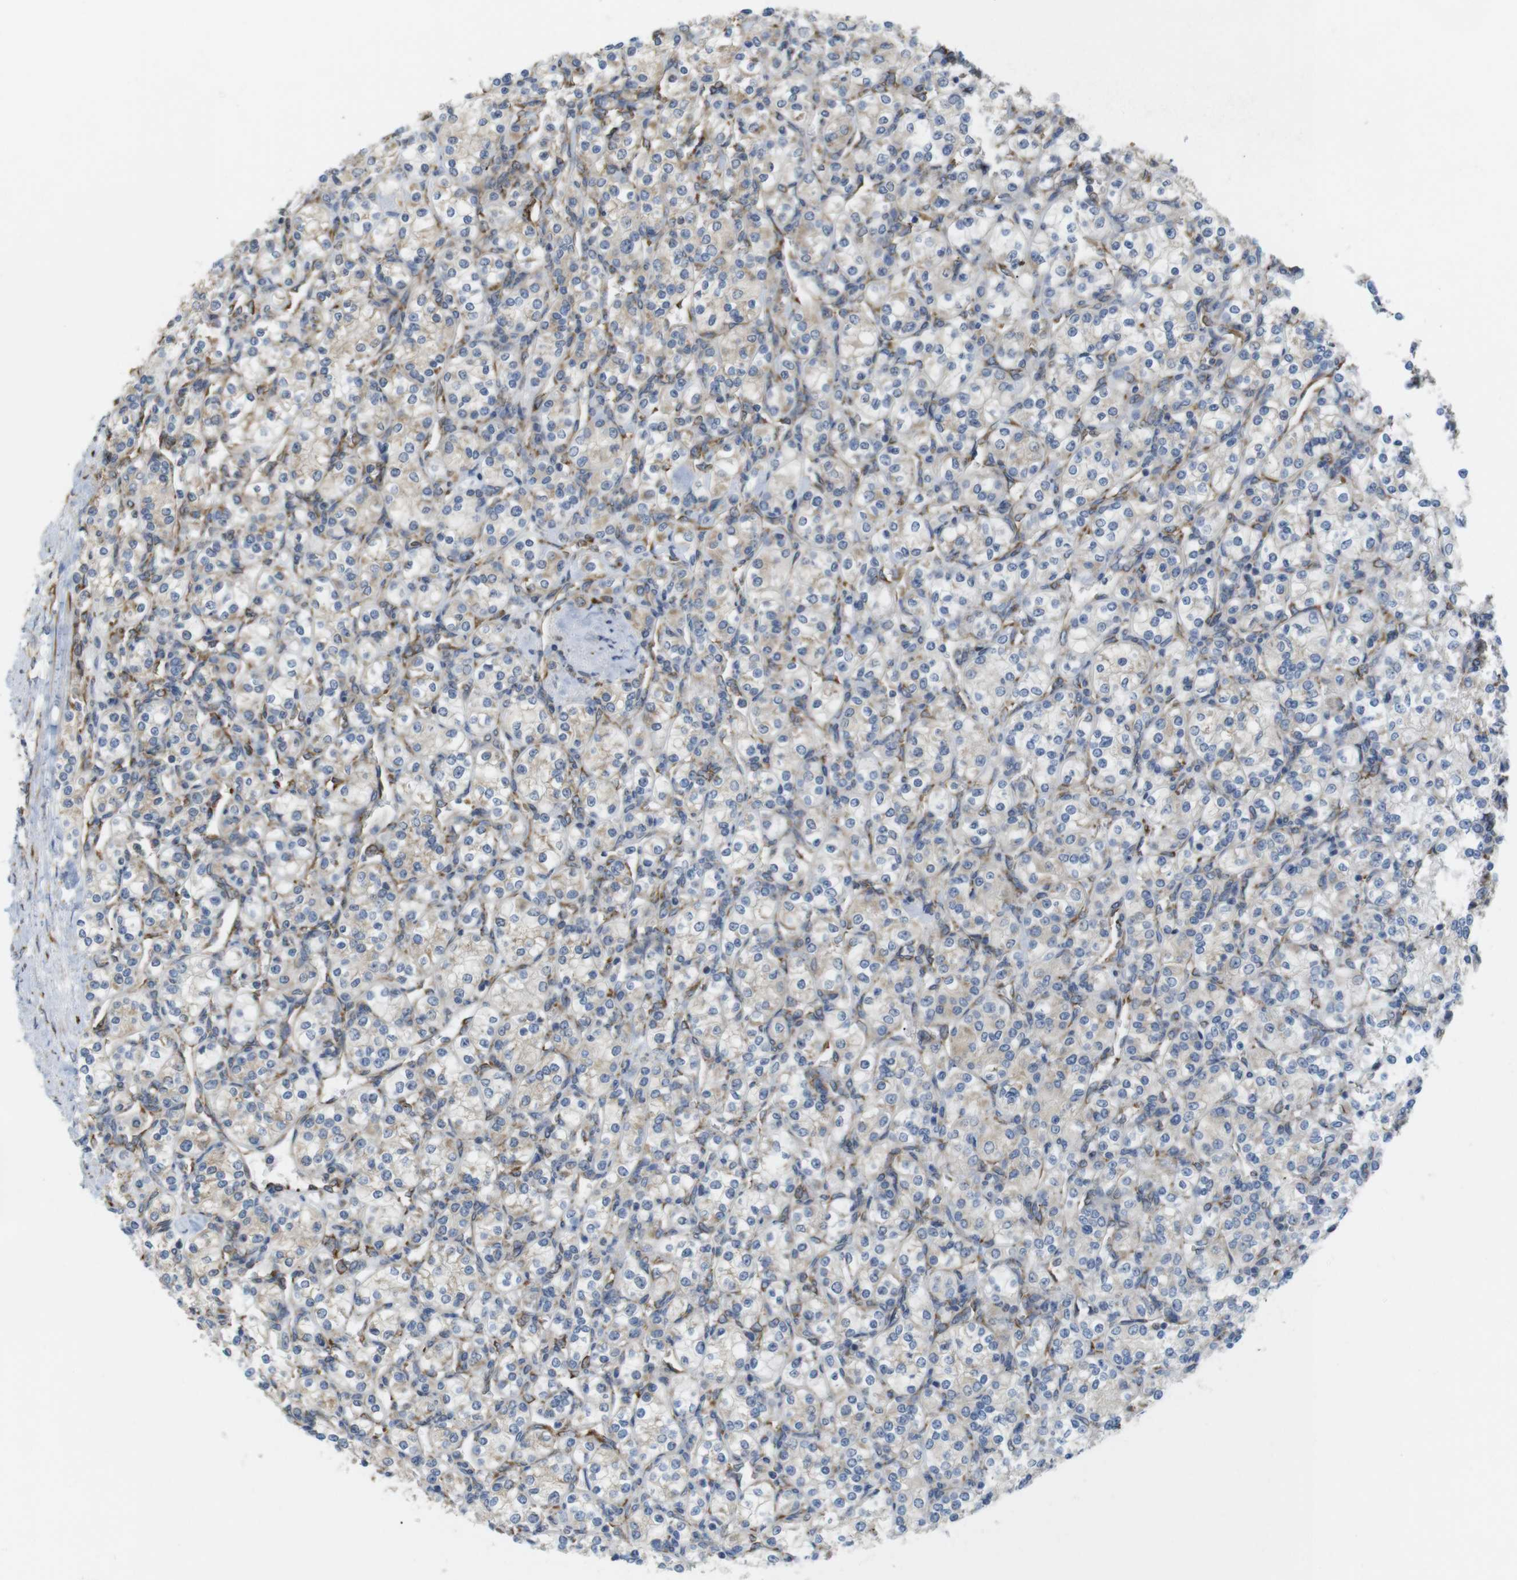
{"staining": {"intensity": "weak", "quantity": "25%-75%", "location": "cytoplasmic/membranous"}, "tissue": "renal cancer", "cell_type": "Tumor cells", "image_type": "cancer", "snomed": [{"axis": "morphology", "description": "Adenocarcinoma, NOS"}, {"axis": "topography", "description": "Kidney"}], "caption": "Immunohistochemical staining of human adenocarcinoma (renal) shows weak cytoplasmic/membranous protein staining in about 25%-75% of tumor cells. (DAB IHC, brown staining for protein, blue staining for nuclei).", "gene": "PCNX2", "patient": {"sex": "male", "age": 77}}